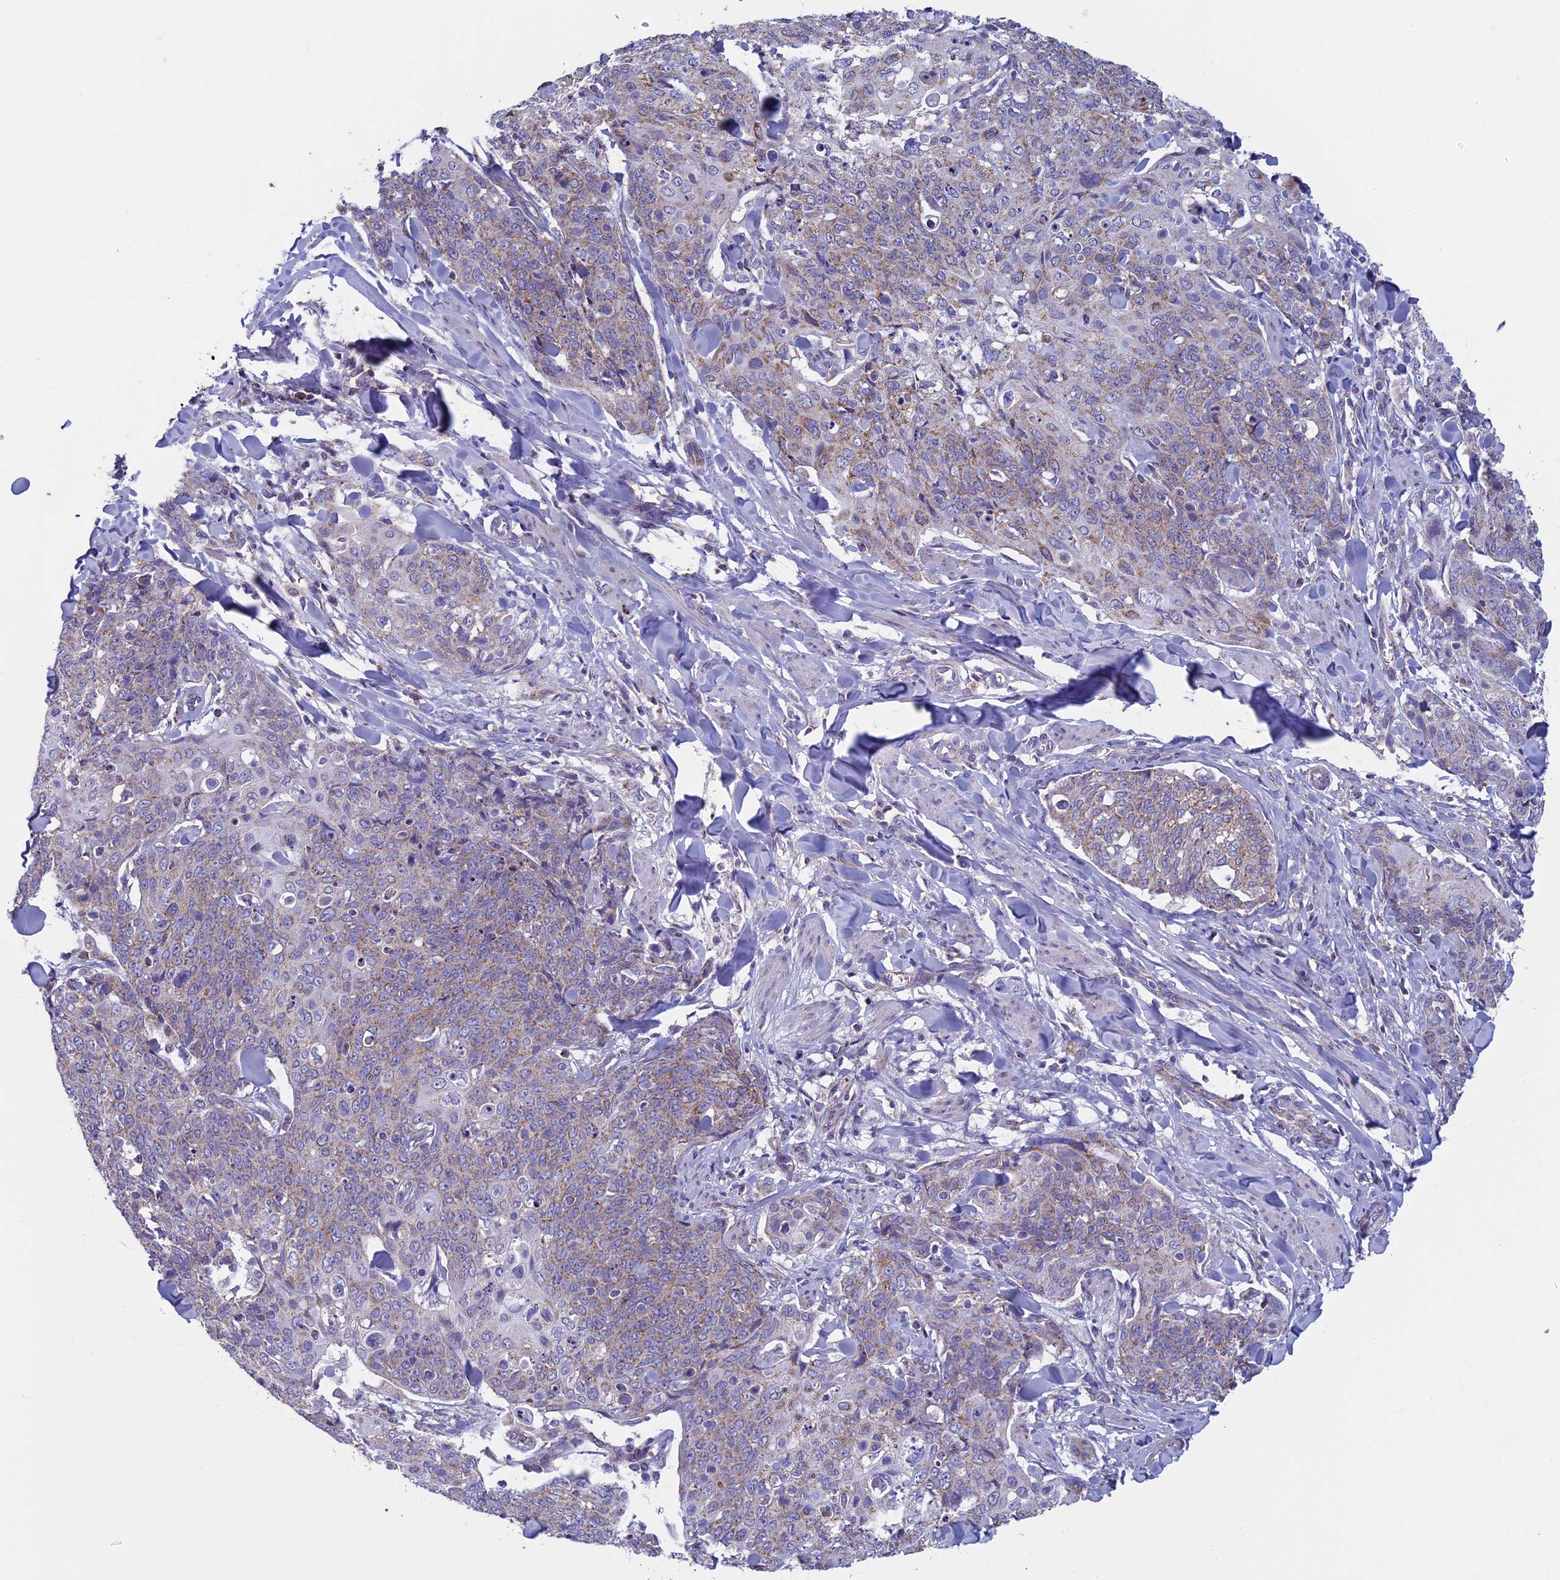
{"staining": {"intensity": "weak", "quantity": "25%-75%", "location": "cytoplasmic/membranous"}, "tissue": "skin cancer", "cell_type": "Tumor cells", "image_type": "cancer", "snomed": [{"axis": "morphology", "description": "Squamous cell carcinoma, NOS"}, {"axis": "topography", "description": "Skin"}, {"axis": "topography", "description": "Vulva"}], "caption": "IHC (DAB) staining of skin squamous cell carcinoma exhibits weak cytoplasmic/membranous protein staining in approximately 25%-75% of tumor cells.", "gene": "MFSD12", "patient": {"sex": "female", "age": 85}}